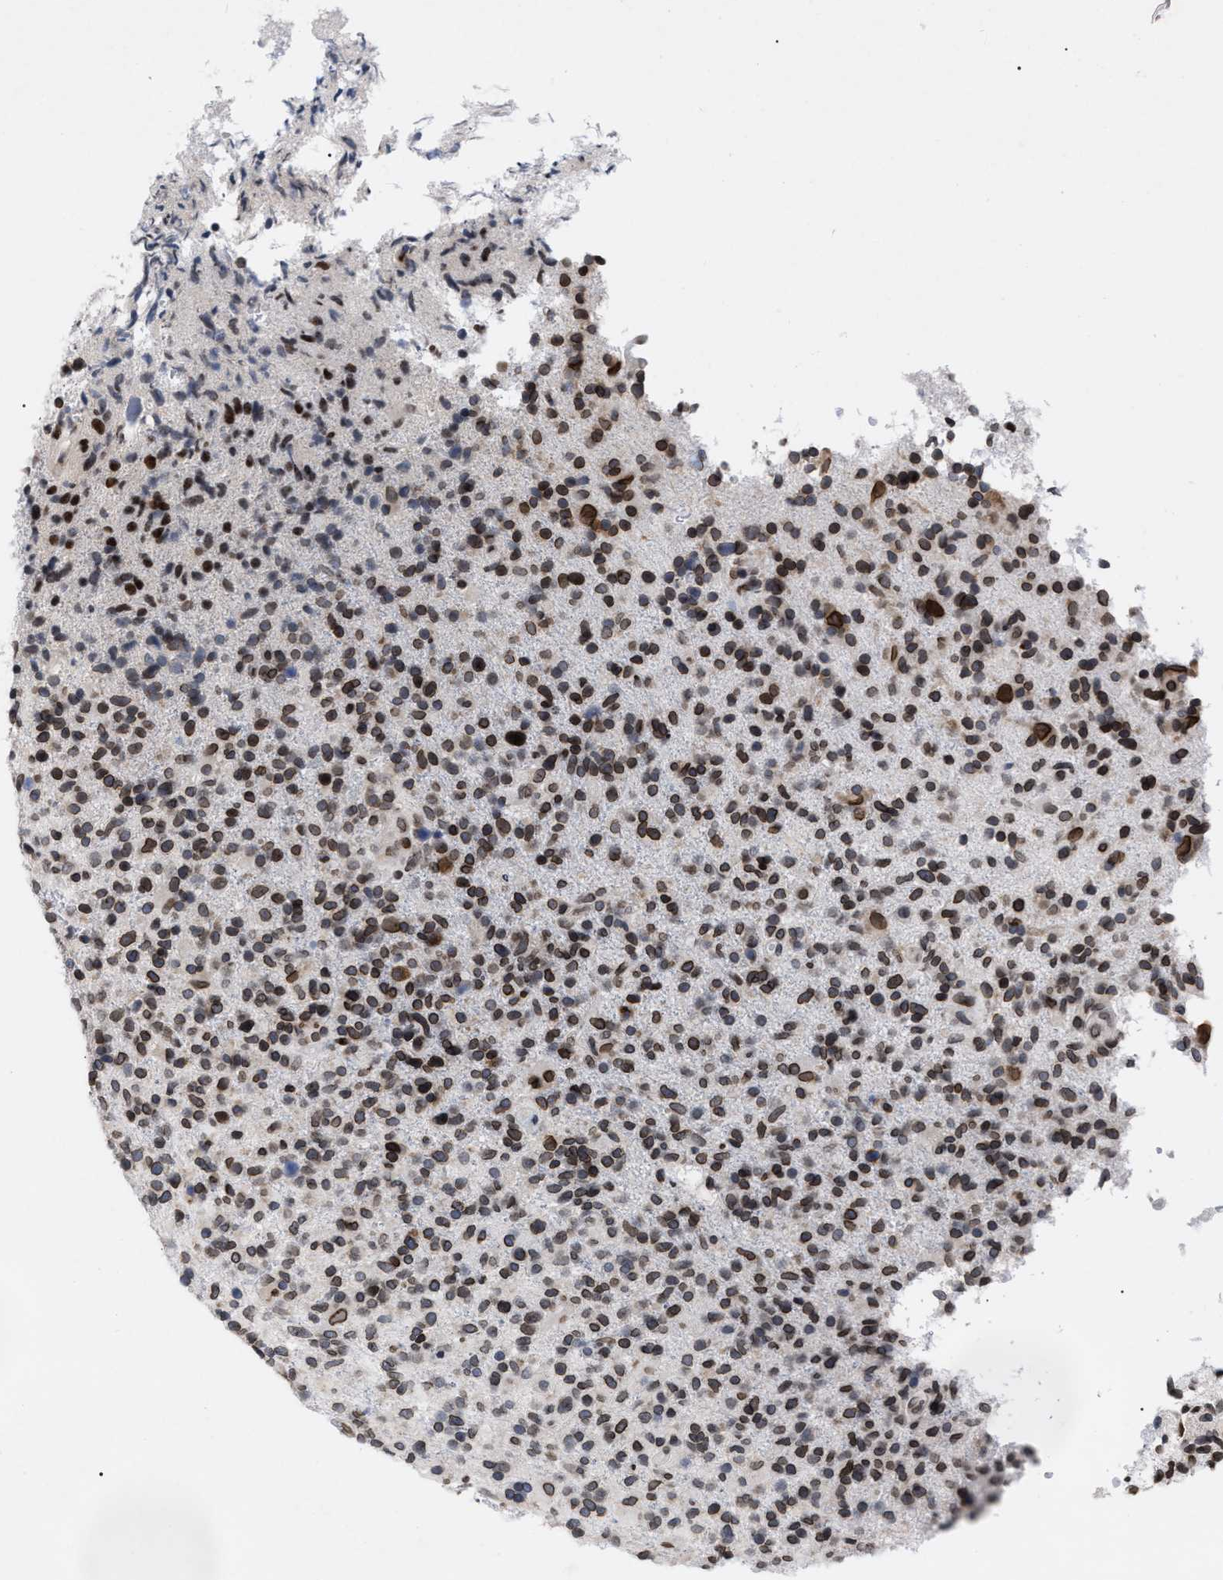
{"staining": {"intensity": "strong", "quantity": ">75%", "location": "cytoplasmic/membranous,nuclear"}, "tissue": "glioma", "cell_type": "Tumor cells", "image_type": "cancer", "snomed": [{"axis": "morphology", "description": "Glioma, malignant, High grade"}, {"axis": "topography", "description": "Brain"}], "caption": "IHC of human glioma reveals high levels of strong cytoplasmic/membranous and nuclear expression in approximately >75% of tumor cells.", "gene": "TPR", "patient": {"sex": "male", "age": 72}}